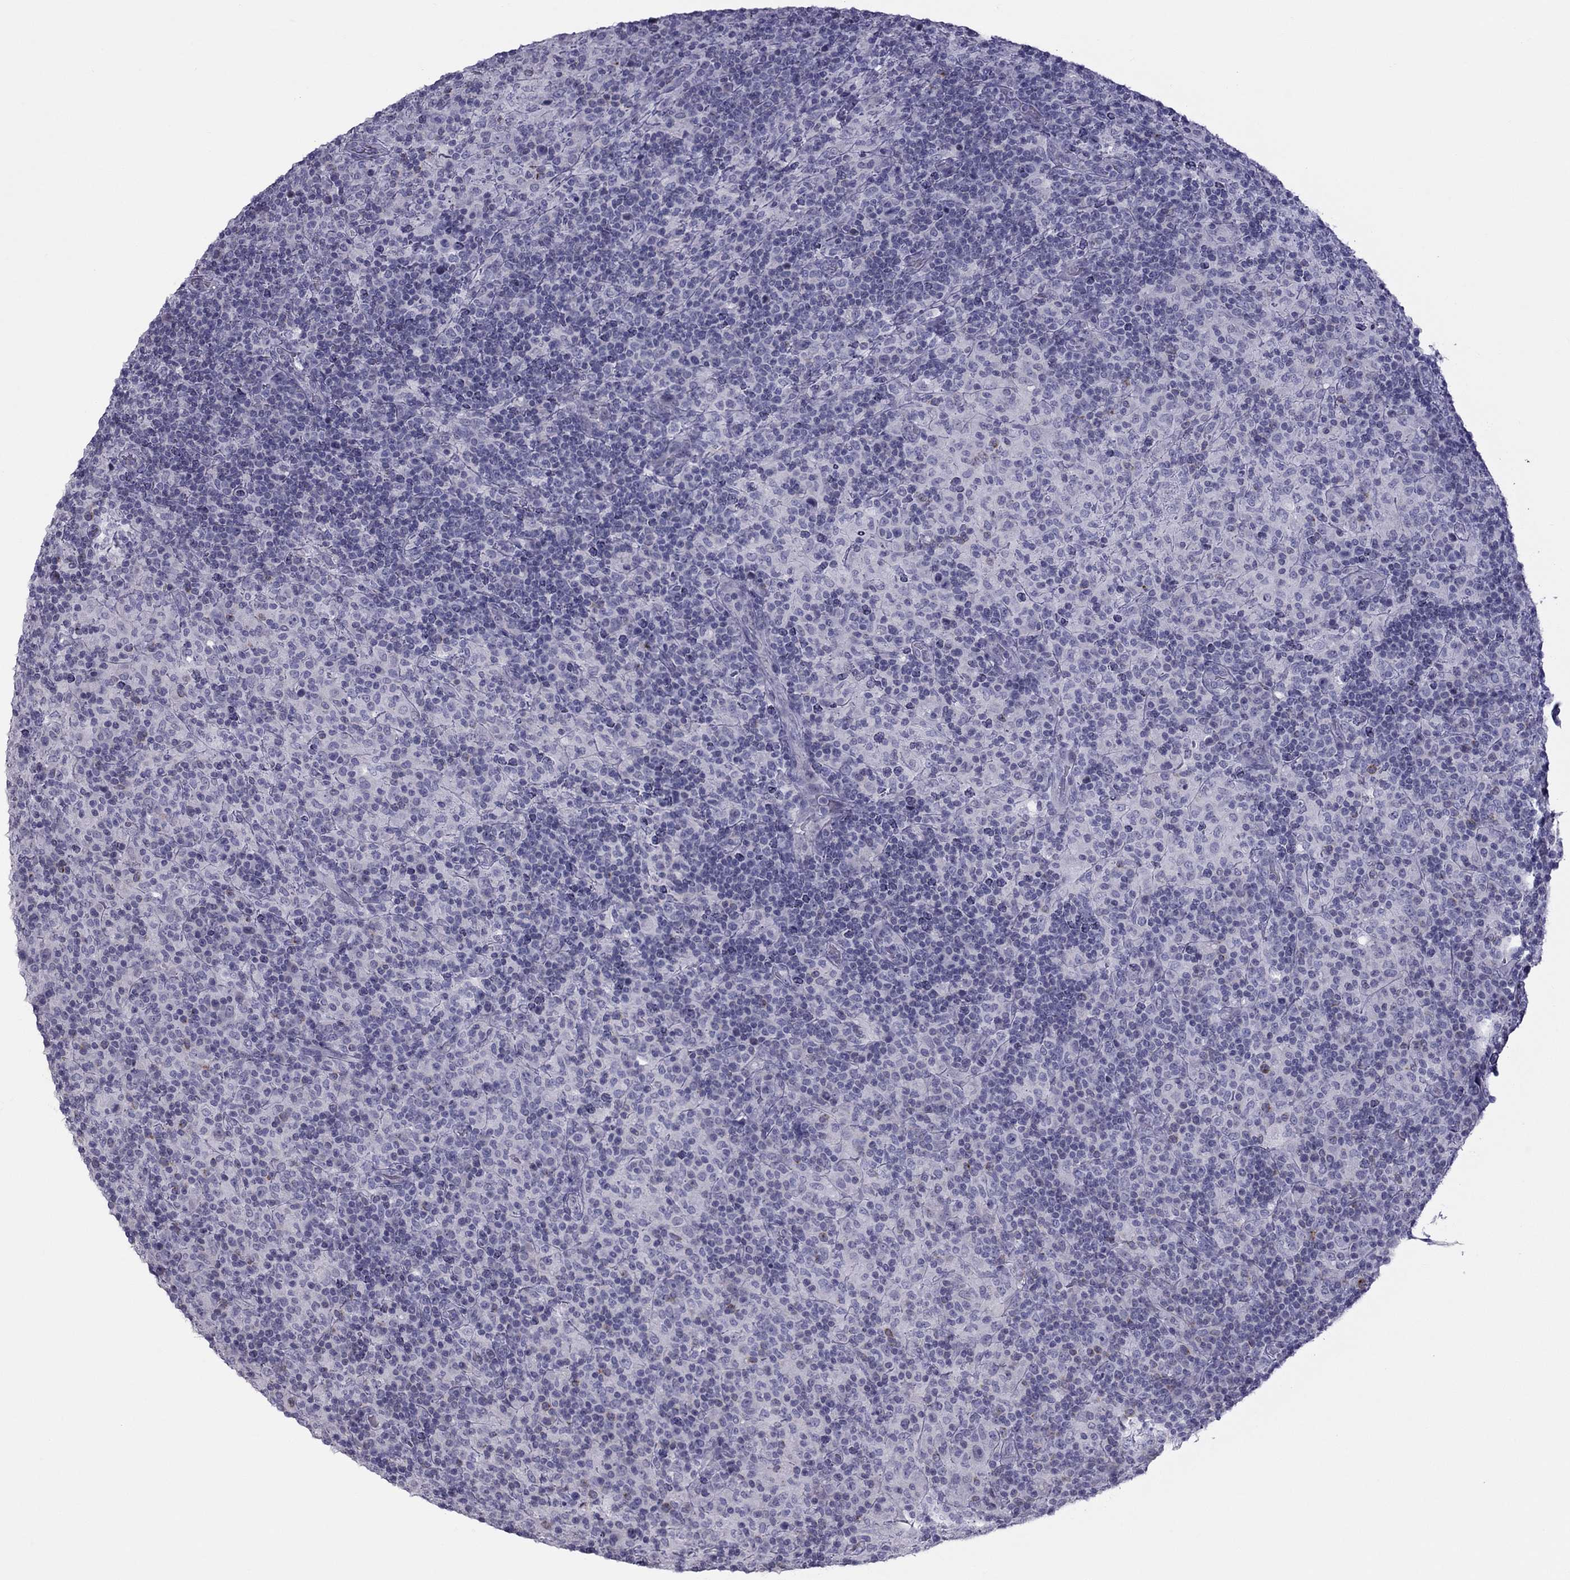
{"staining": {"intensity": "negative", "quantity": "none", "location": "none"}, "tissue": "lymphoma", "cell_type": "Tumor cells", "image_type": "cancer", "snomed": [{"axis": "morphology", "description": "Hodgkin's disease, NOS"}, {"axis": "topography", "description": "Lymph node"}], "caption": "Tumor cells show no significant staining in lymphoma. (DAB (3,3'-diaminobenzidine) immunohistochemistry, high magnification).", "gene": "TEX14", "patient": {"sex": "male", "age": 70}}